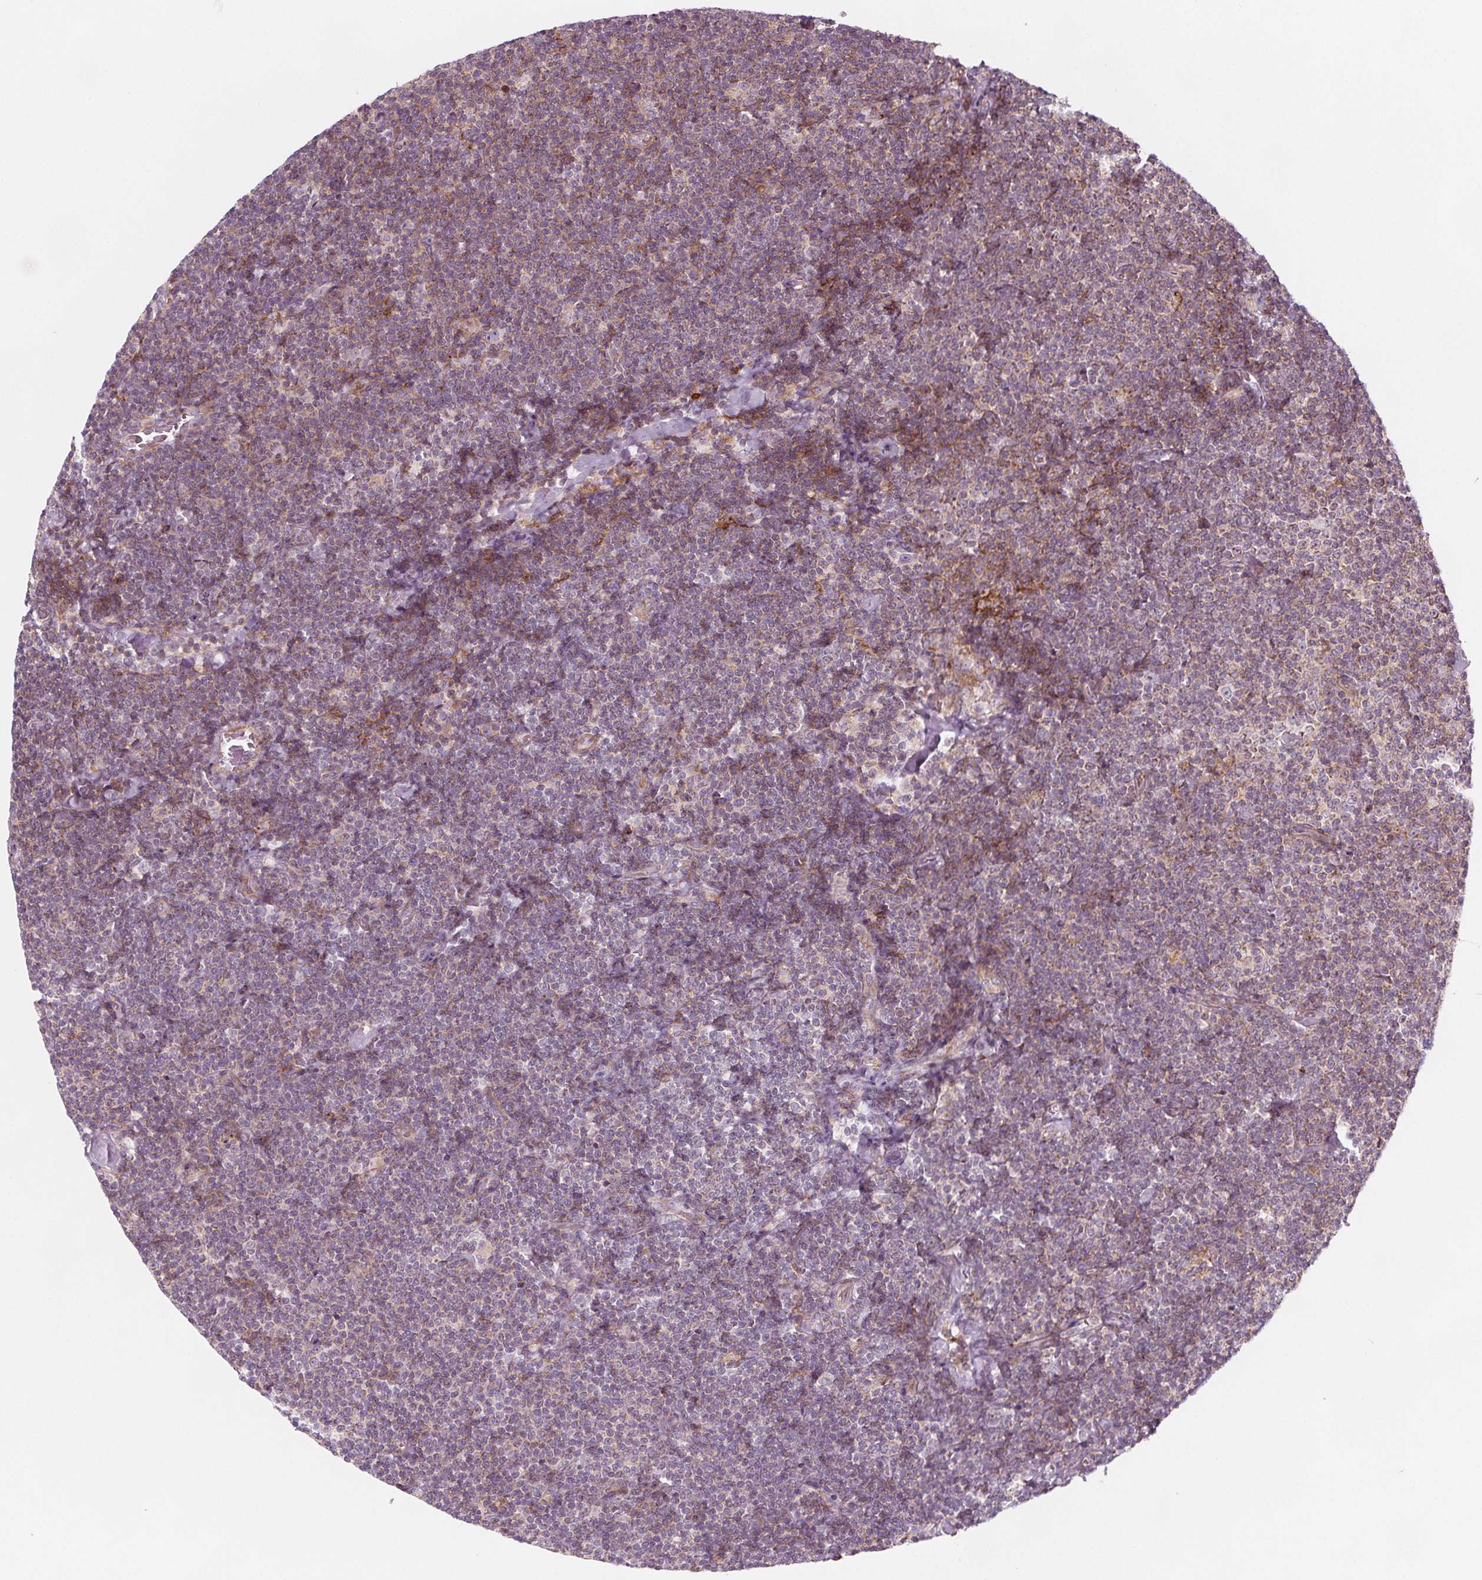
{"staining": {"intensity": "weak", "quantity": "25%-75%", "location": "cytoplasmic/membranous"}, "tissue": "lymphoma", "cell_type": "Tumor cells", "image_type": "cancer", "snomed": [{"axis": "morphology", "description": "Malignant lymphoma, non-Hodgkin's type, Low grade"}, {"axis": "topography", "description": "Lymph node"}], "caption": "Immunohistochemistry (IHC) of lymphoma reveals low levels of weak cytoplasmic/membranous expression in approximately 25%-75% of tumor cells.", "gene": "ADAM33", "patient": {"sex": "male", "age": 81}}